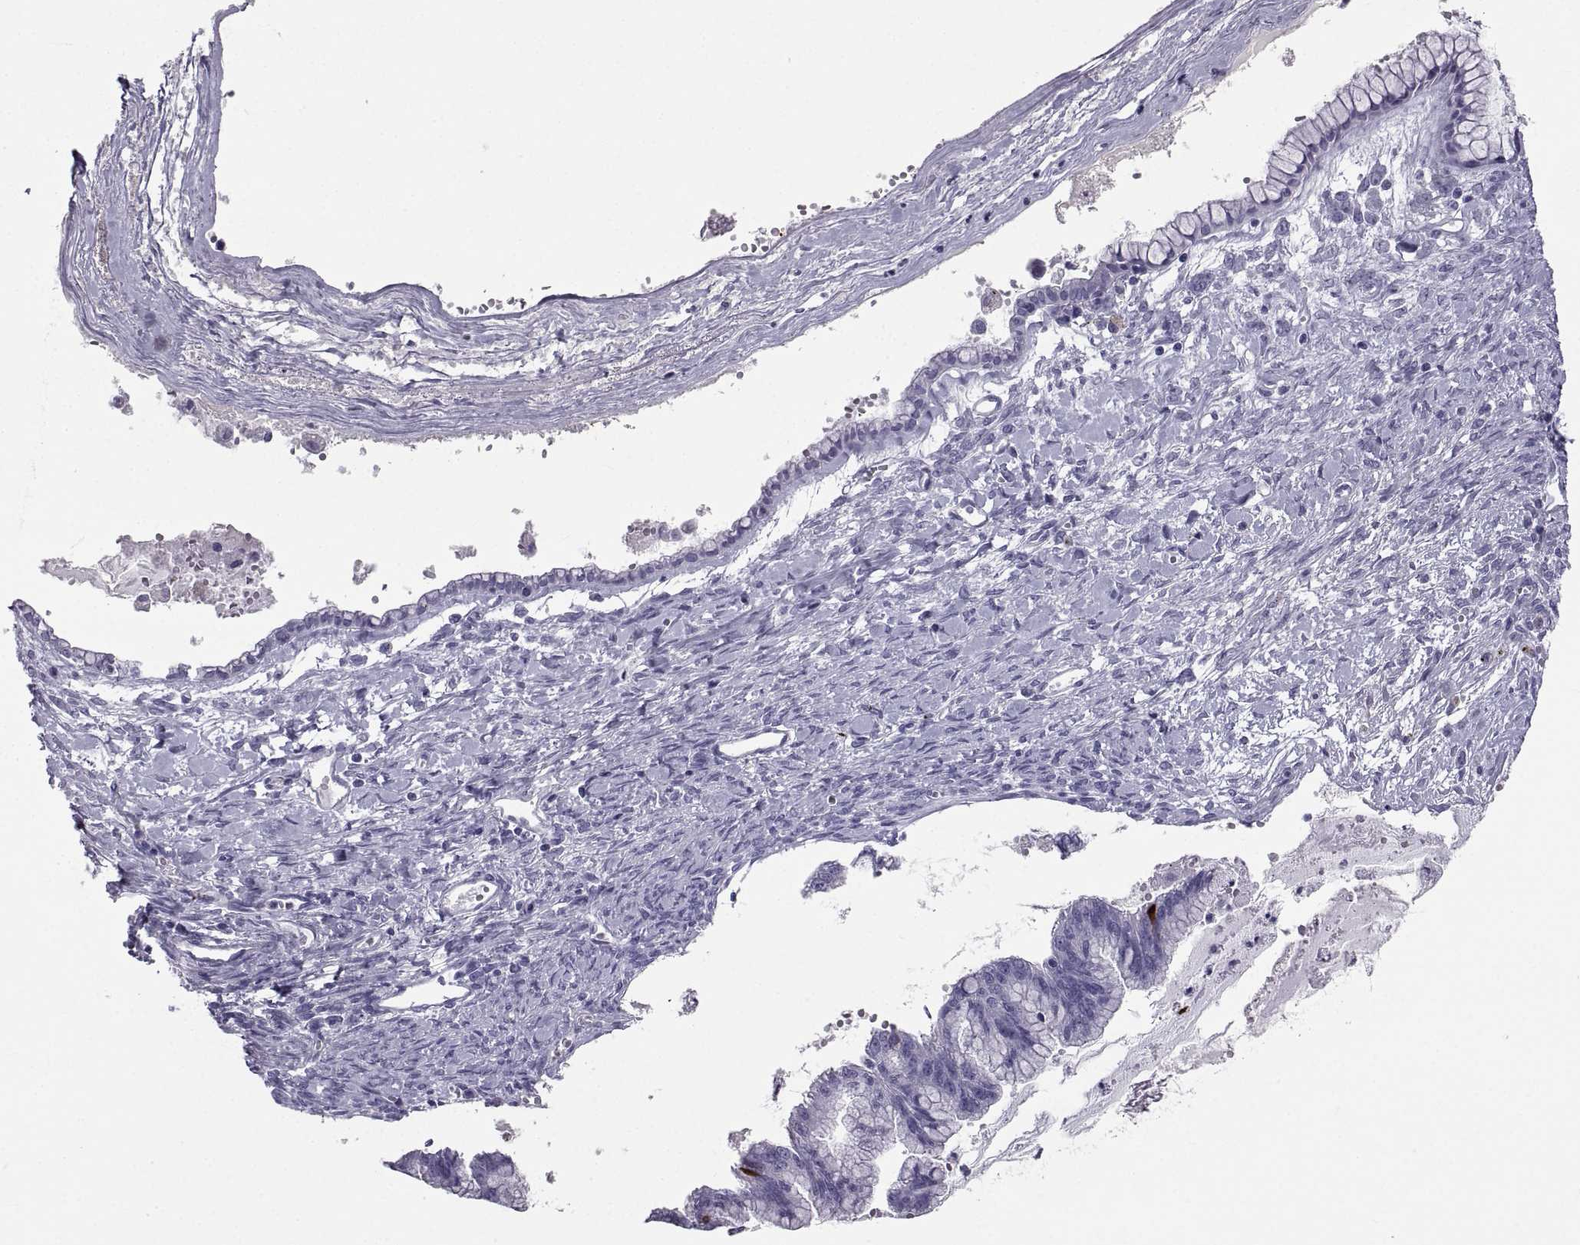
{"staining": {"intensity": "negative", "quantity": "none", "location": "none"}, "tissue": "ovarian cancer", "cell_type": "Tumor cells", "image_type": "cancer", "snomed": [{"axis": "morphology", "description": "Cystadenocarcinoma, mucinous, NOS"}, {"axis": "topography", "description": "Ovary"}], "caption": "High magnification brightfield microscopy of ovarian cancer stained with DAB (3,3'-diaminobenzidine) (brown) and counterstained with hematoxylin (blue): tumor cells show no significant staining.", "gene": "PCSK1N", "patient": {"sex": "female", "age": 67}}